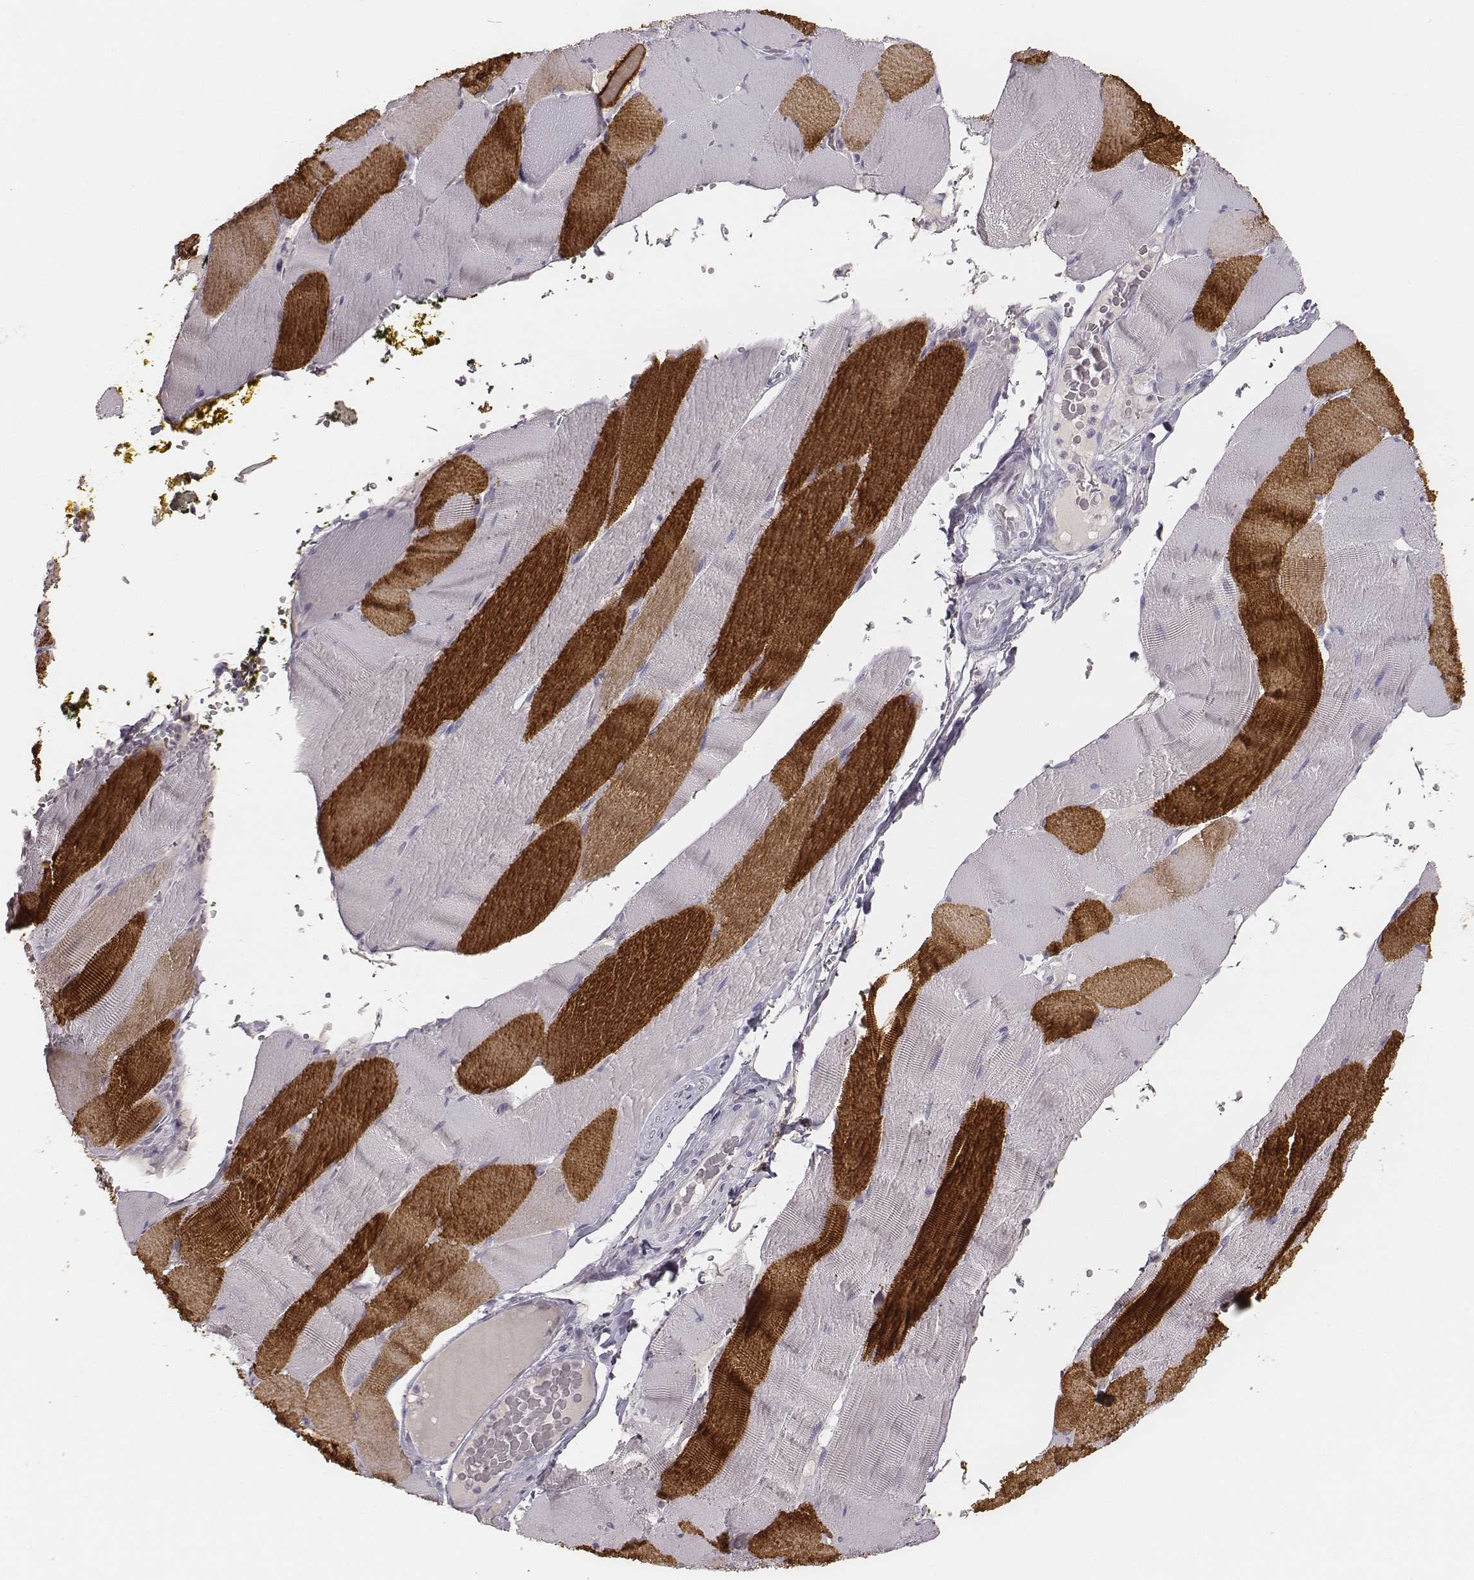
{"staining": {"intensity": "strong", "quantity": "25%-75%", "location": "cytoplasmic/membranous"}, "tissue": "skeletal muscle", "cell_type": "Myocytes", "image_type": "normal", "snomed": [{"axis": "morphology", "description": "Normal tissue, NOS"}, {"axis": "topography", "description": "Skeletal muscle"}], "caption": "Immunohistochemistry micrograph of normal skeletal muscle: skeletal muscle stained using IHC exhibits high levels of strong protein expression localized specifically in the cytoplasmic/membranous of myocytes, appearing as a cytoplasmic/membranous brown color.", "gene": "MYH6", "patient": {"sex": "male", "age": 56}}